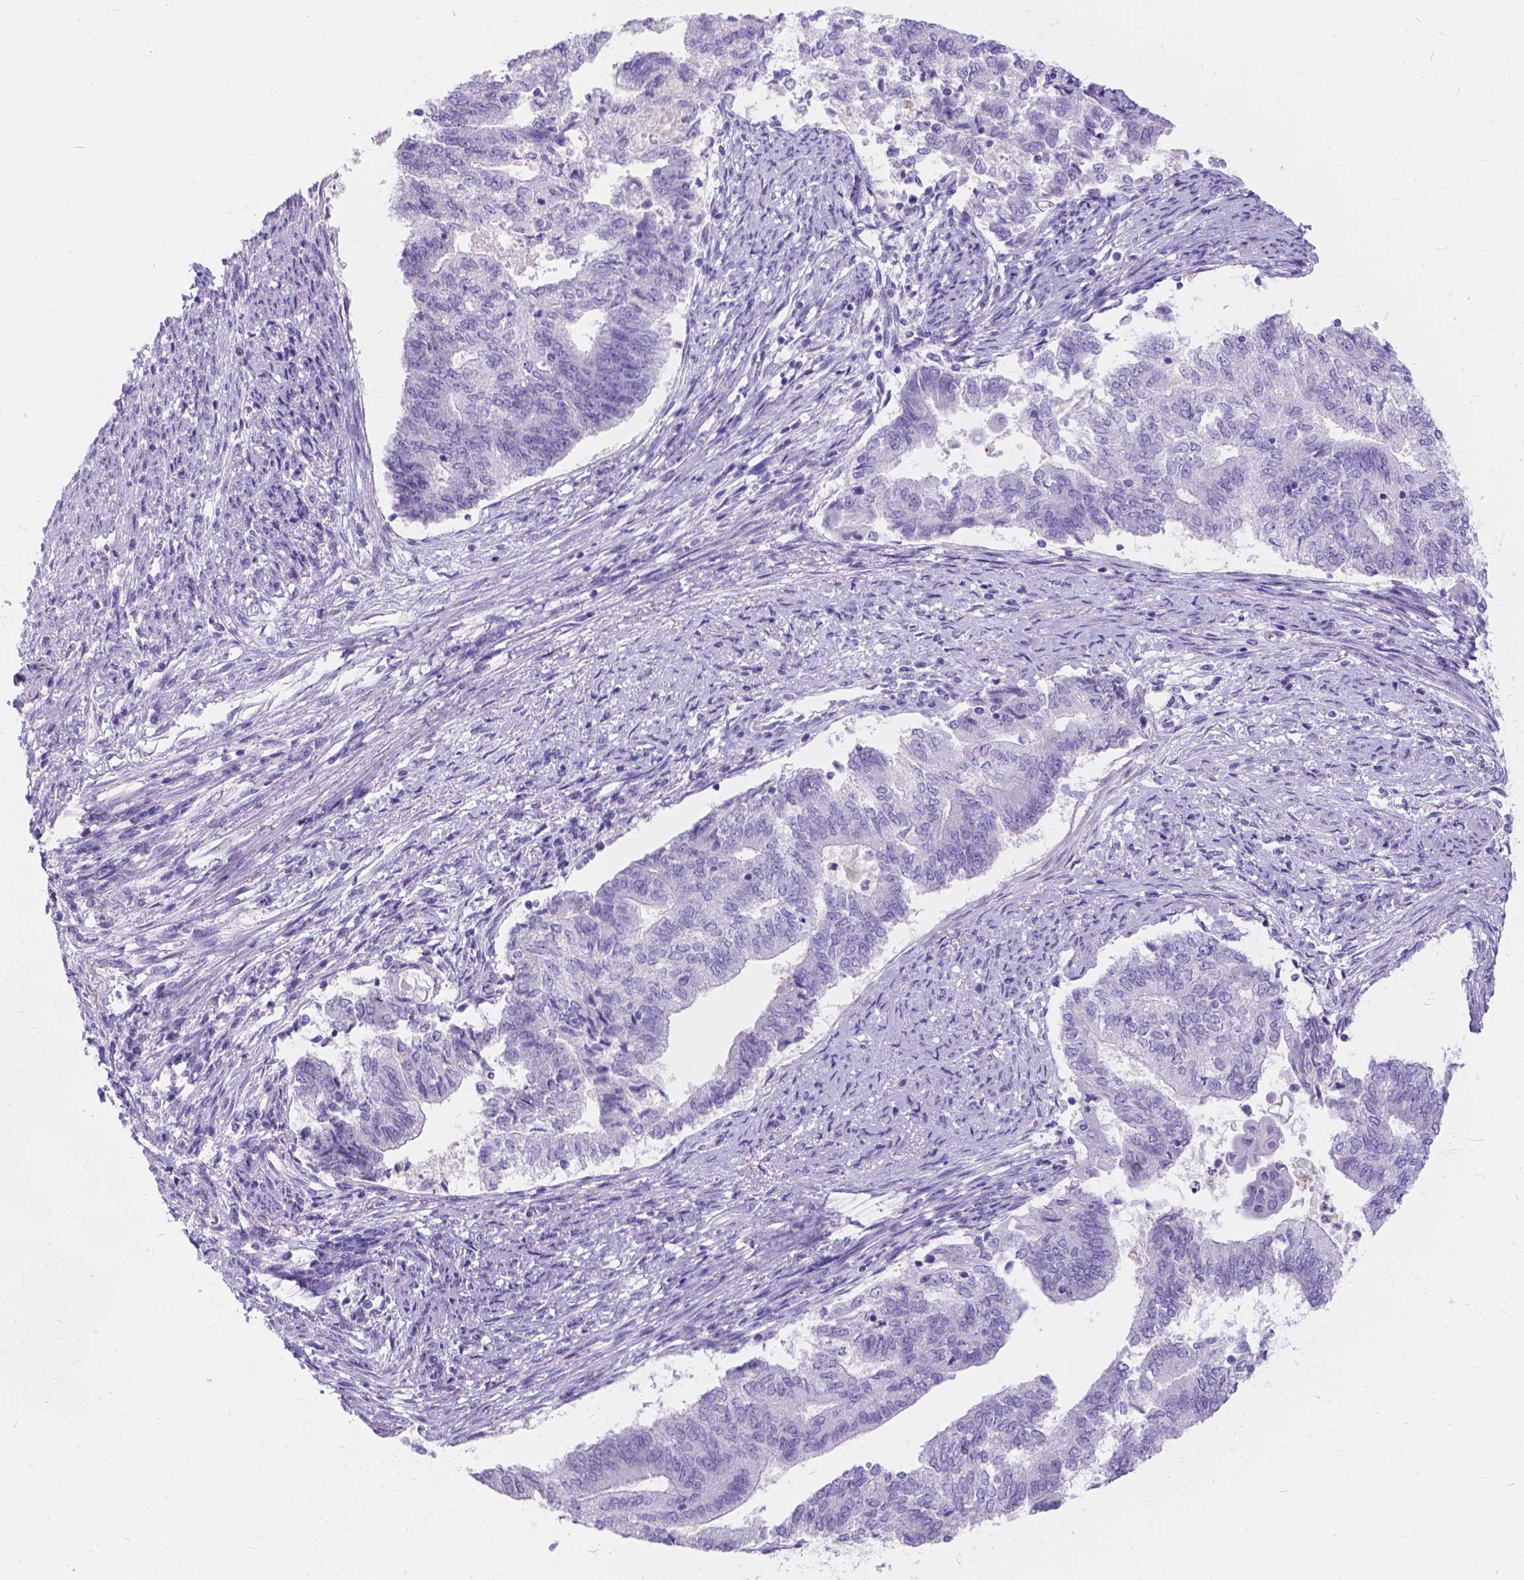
{"staining": {"intensity": "negative", "quantity": "none", "location": "none"}, "tissue": "endometrial cancer", "cell_type": "Tumor cells", "image_type": "cancer", "snomed": [{"axis": "morphology", "description": "Adenocarcinoma, NOS"}, {"axis": "topography", "description": "Endometrium"}], "caption": "Histopathology image shows no protein positivity in tumor cells of endometrial cancer tissue.", "gene": "GNRHR", "patient": {"sex": "female", "age": 65}}